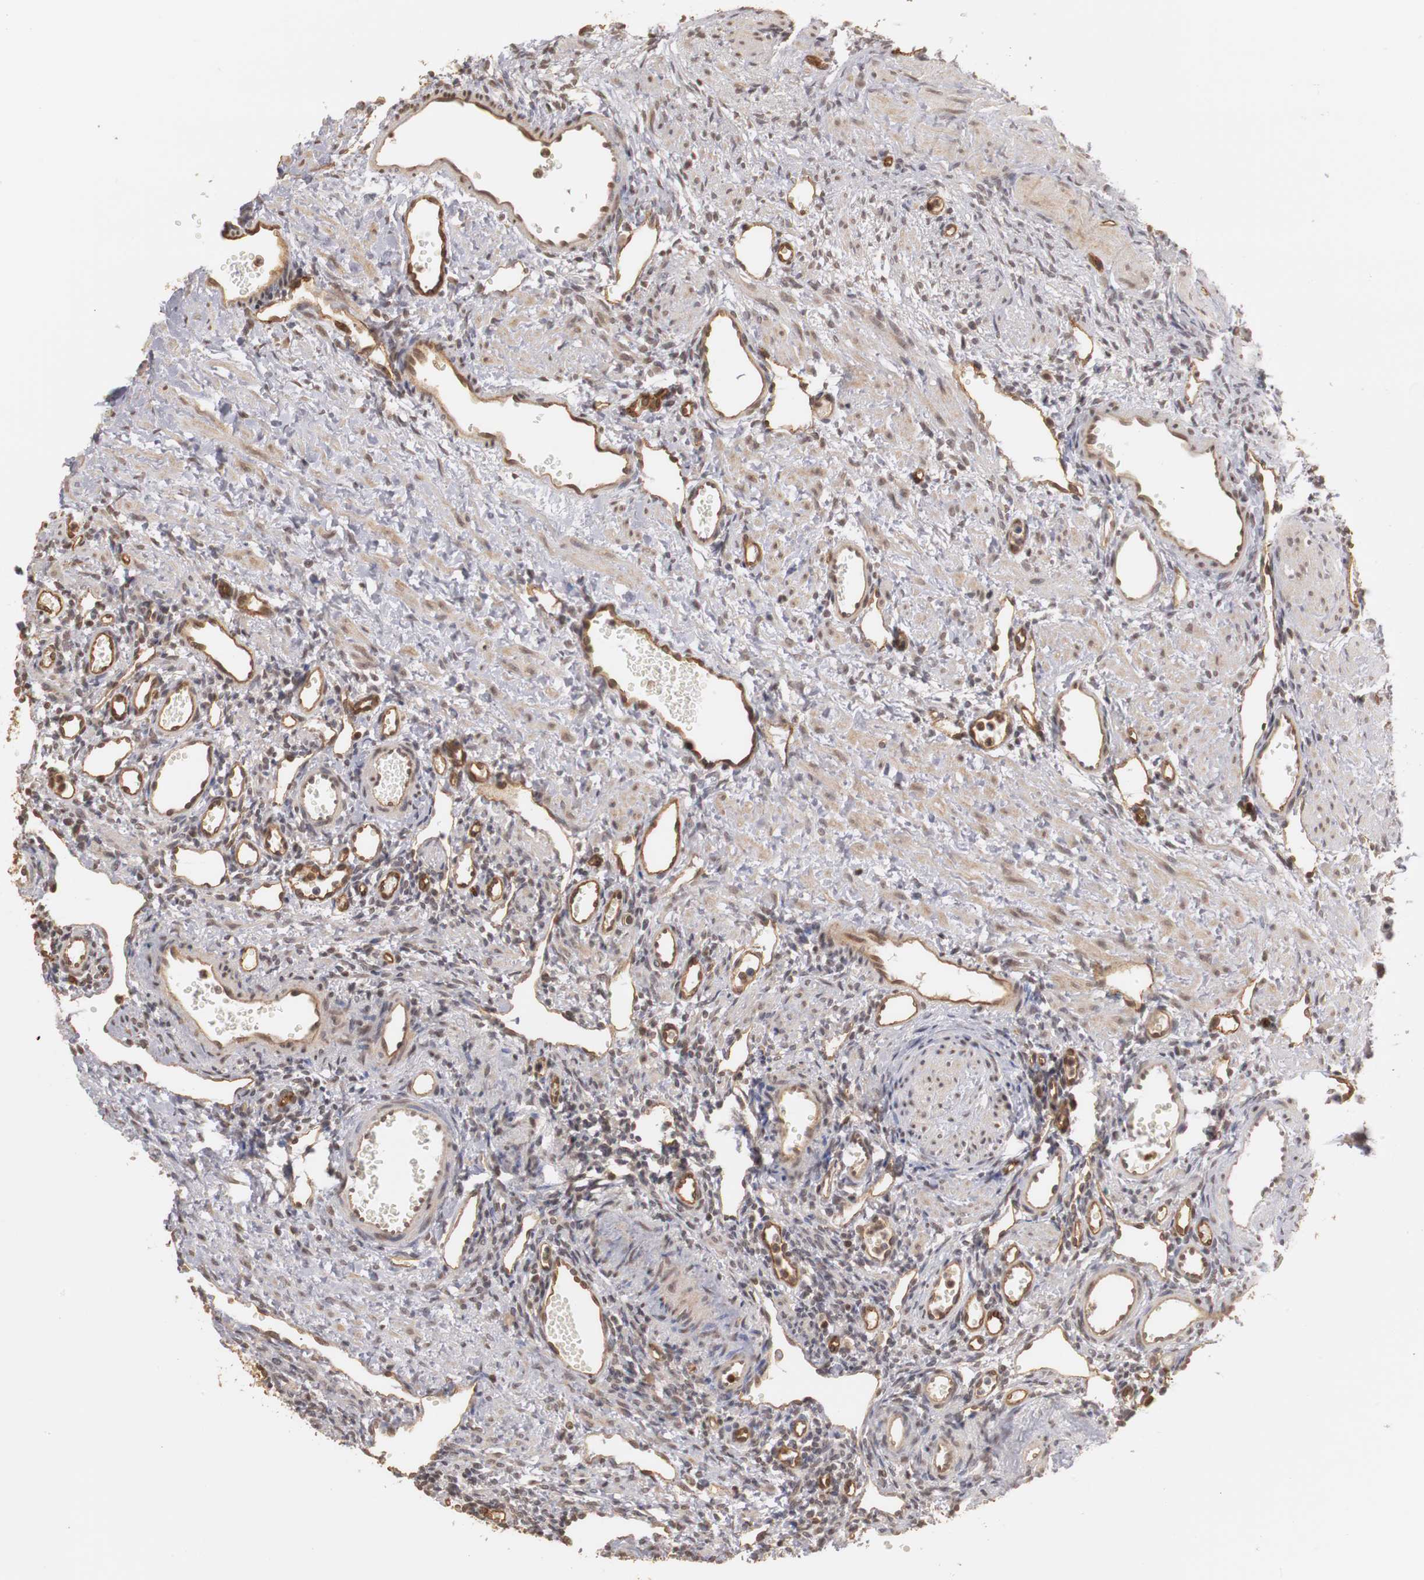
{"staining": {"intensity": "weak", "quantity": "25%-75%", "location": "cytoplasmic/membranous,nuclear"}, "tissue": "ovary", "cell_type": "Ovarian stroma cells", "image_type": "normal", "snomed": [{"axis": "morphology", "description": "Normal tissue, NOS"}, {"axis": "topography", "description": "Ovary"}], "caption": "Immunohistochemical staining of benign human ovary displays weak cytoplasmic/membranous,nuclear protein expression in about 25%-75% of ovarian stroma cells.", "gene": "PLEKHA1", "patient": {"sex": "female", "age": 33}}